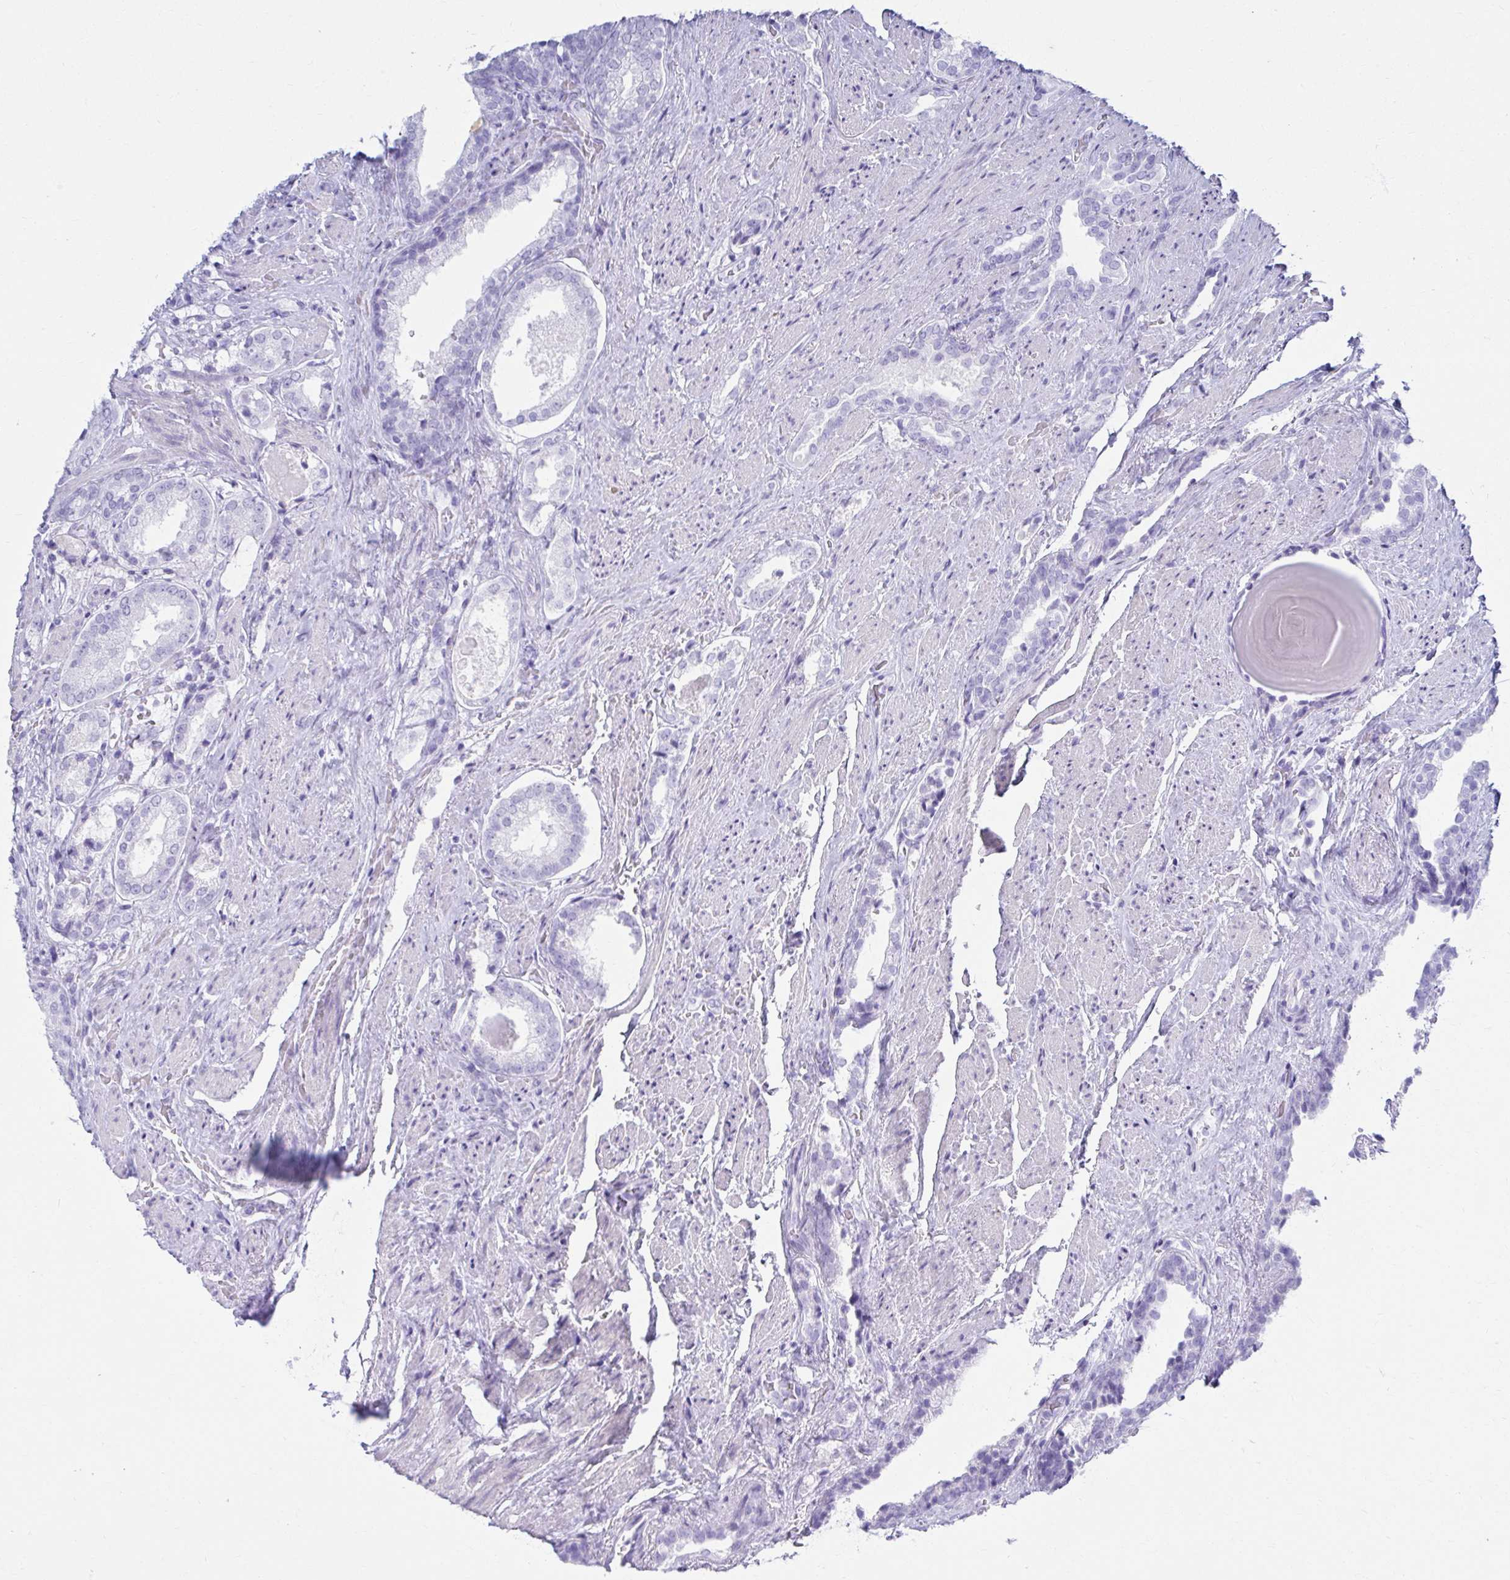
{"staining": {"intensity": "negative", "quantity": "none", "location": "none"}, "tissue": "prostate cancer", "cell_type": "Tumor cells", "image_type": "cancer", "snomed": [{"axis": "morphology", "description": "Adenocarcinoma, High grade"}, {"axis": "topography", "description": "Prostate"}], "caption": "This micrograph is of prostate high-grade adenocarcinoma stained with immunohistochemistry (IHC) to label a protein in brown with the nuclei are counter-stained blue. There is no expression in tumor cells.", "gene": "ATP4B", "patient": {"sex": "male", "age": 65}}